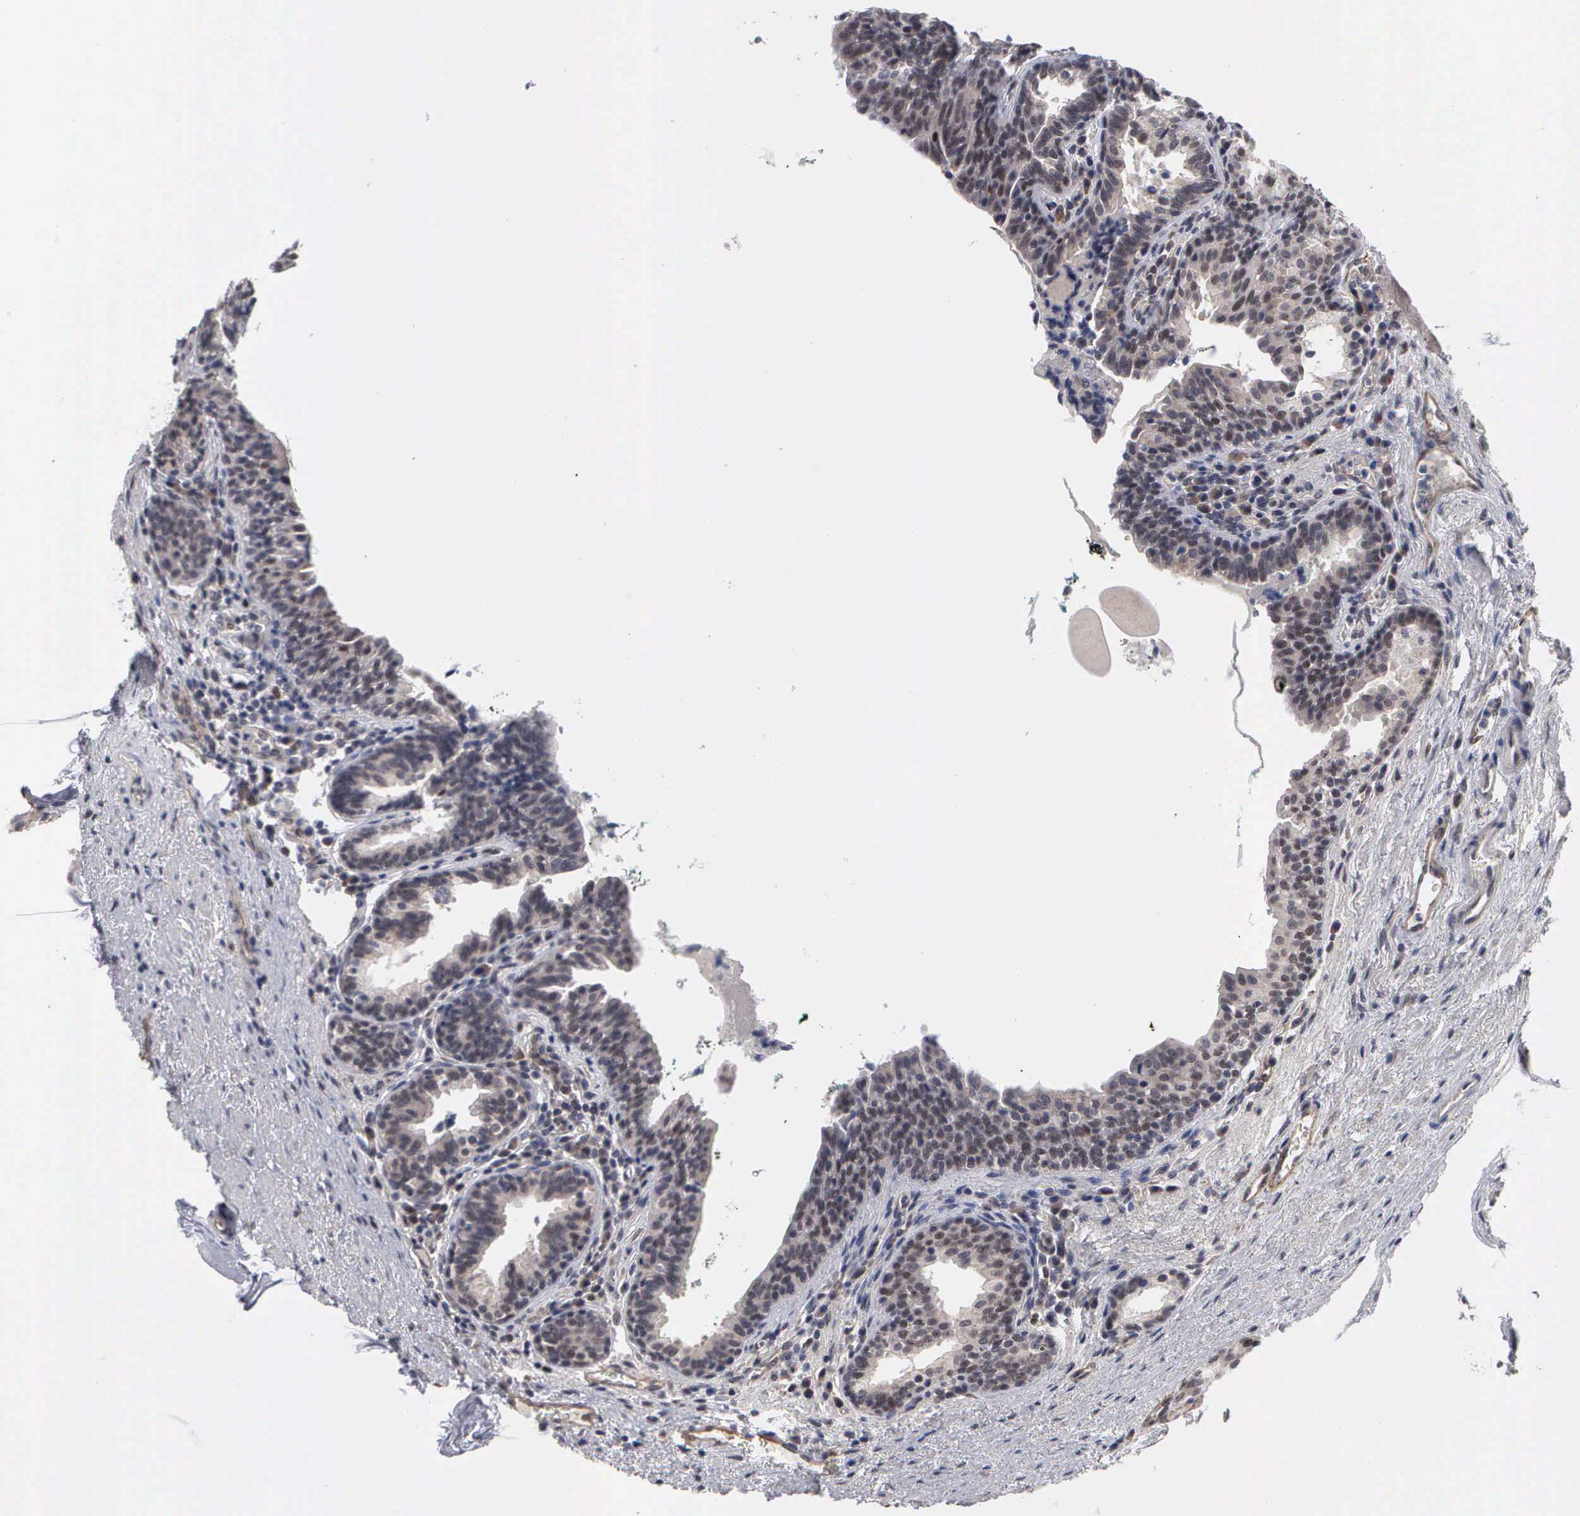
{"staining": {"intensity": "negative", "quantity": "none", "location": "none"}, "tissue": "prostate", "cell_type": "Glandular cells", "image_type": "normal", "snomed": [{"axis": "morphology", "description": "Normal tissue, NOS"}, {"axis": "topography", "description": "Prostate"}], "caption": "DAB immunohistochemical staining of unremarkable human prostate exhibits no significant staining in glandular cells.", "gene": "ZBTB33", "patient": {"sex": "male", "age": 65}}